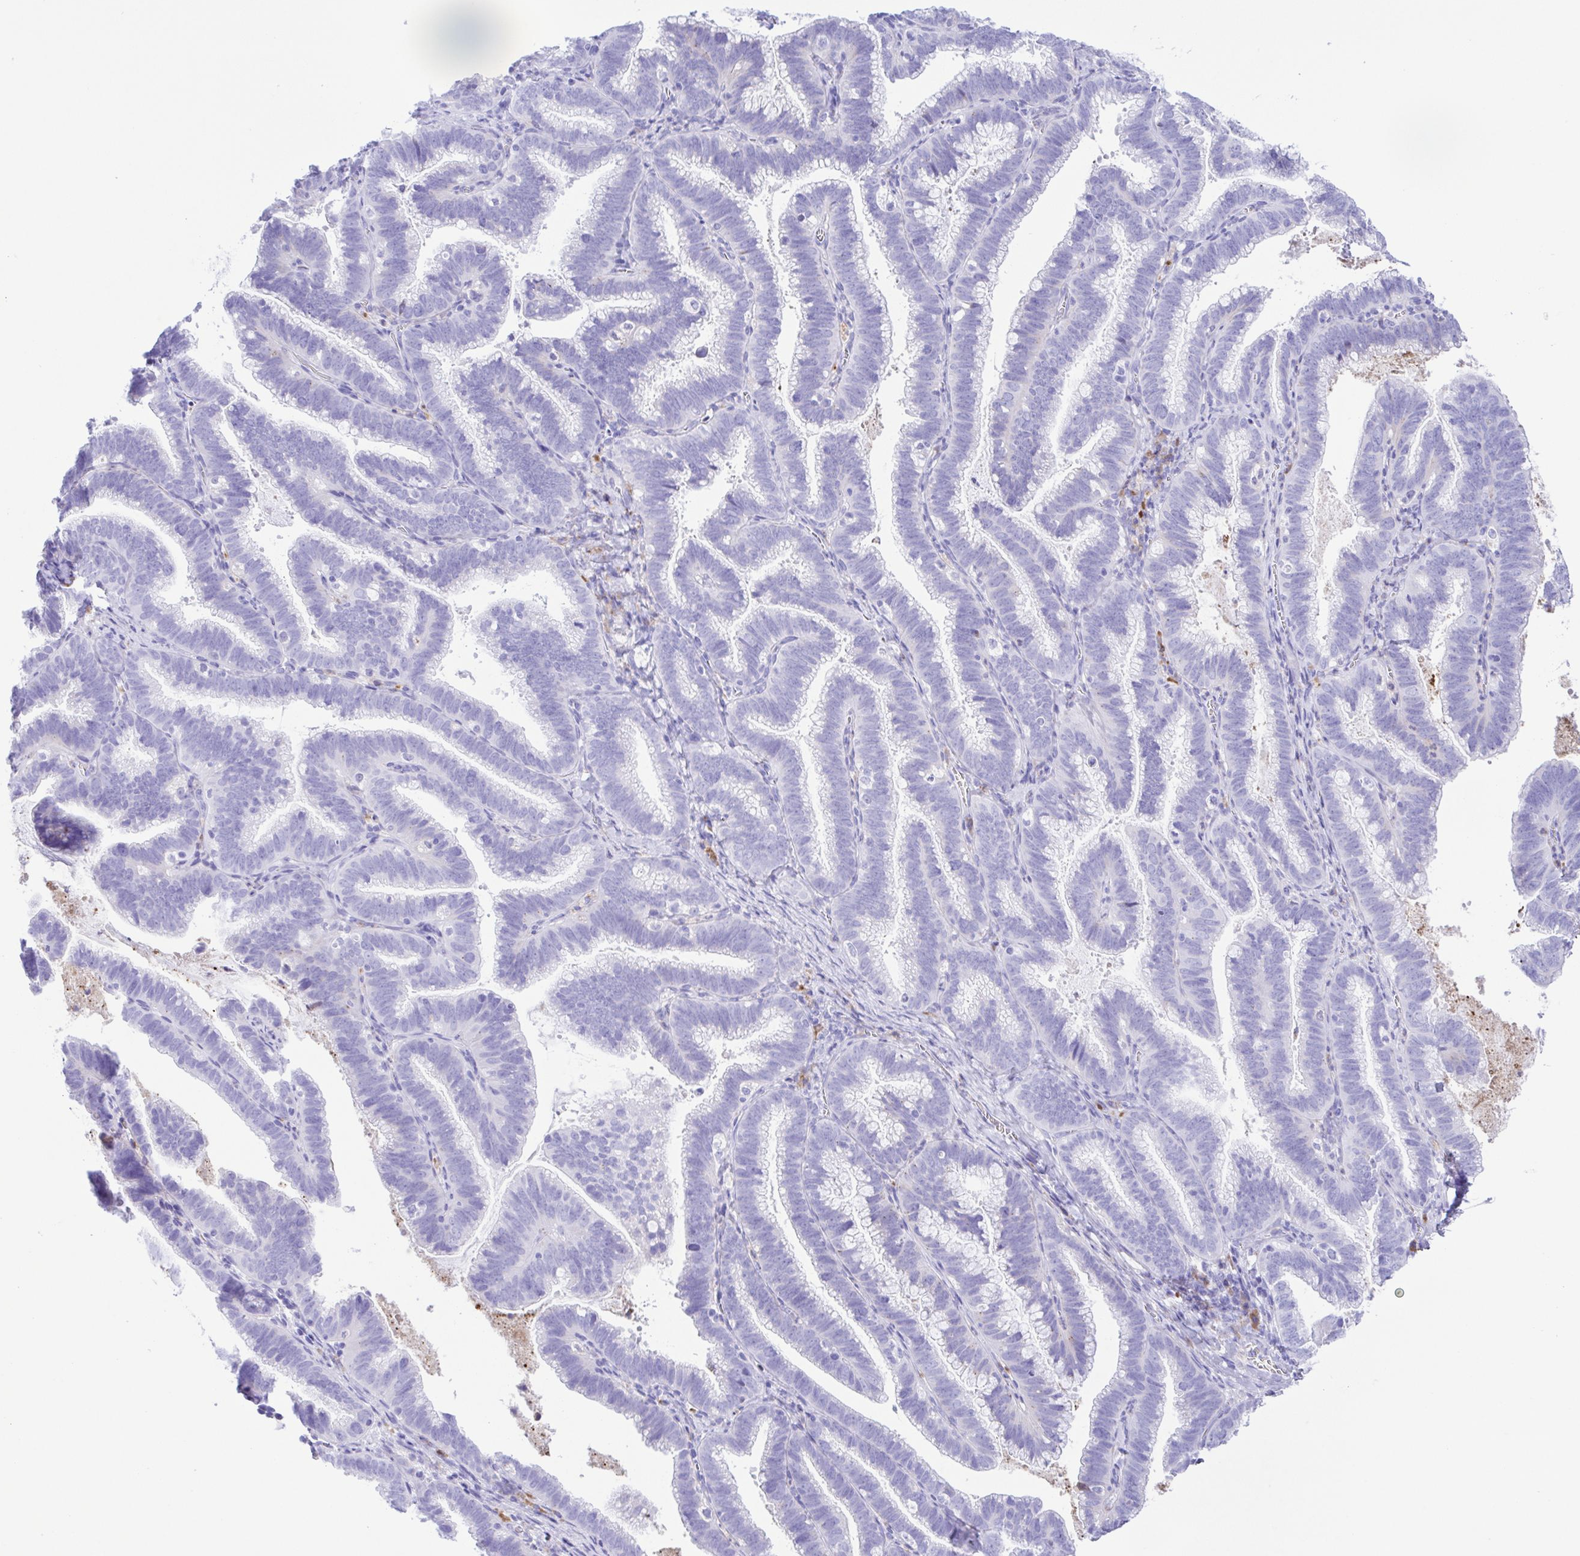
{"staining": {"intensity": "negative", "quantity": "none", "location": "none"}, "tissue": "cervical cancer", "cell_type": "Tumor cells", "image_type": "cancer", "snomed": [{"axis": "morphology", "description": "Adenocarcinoma, NOS"}, {"axis": "topography", "description": "Cervix"}], "caption": "Tumor cells show no significant protein expression in cervical adenocarcinoma.", "gene": "GPR17", "patient": {"sex": "female", "age": 61}}